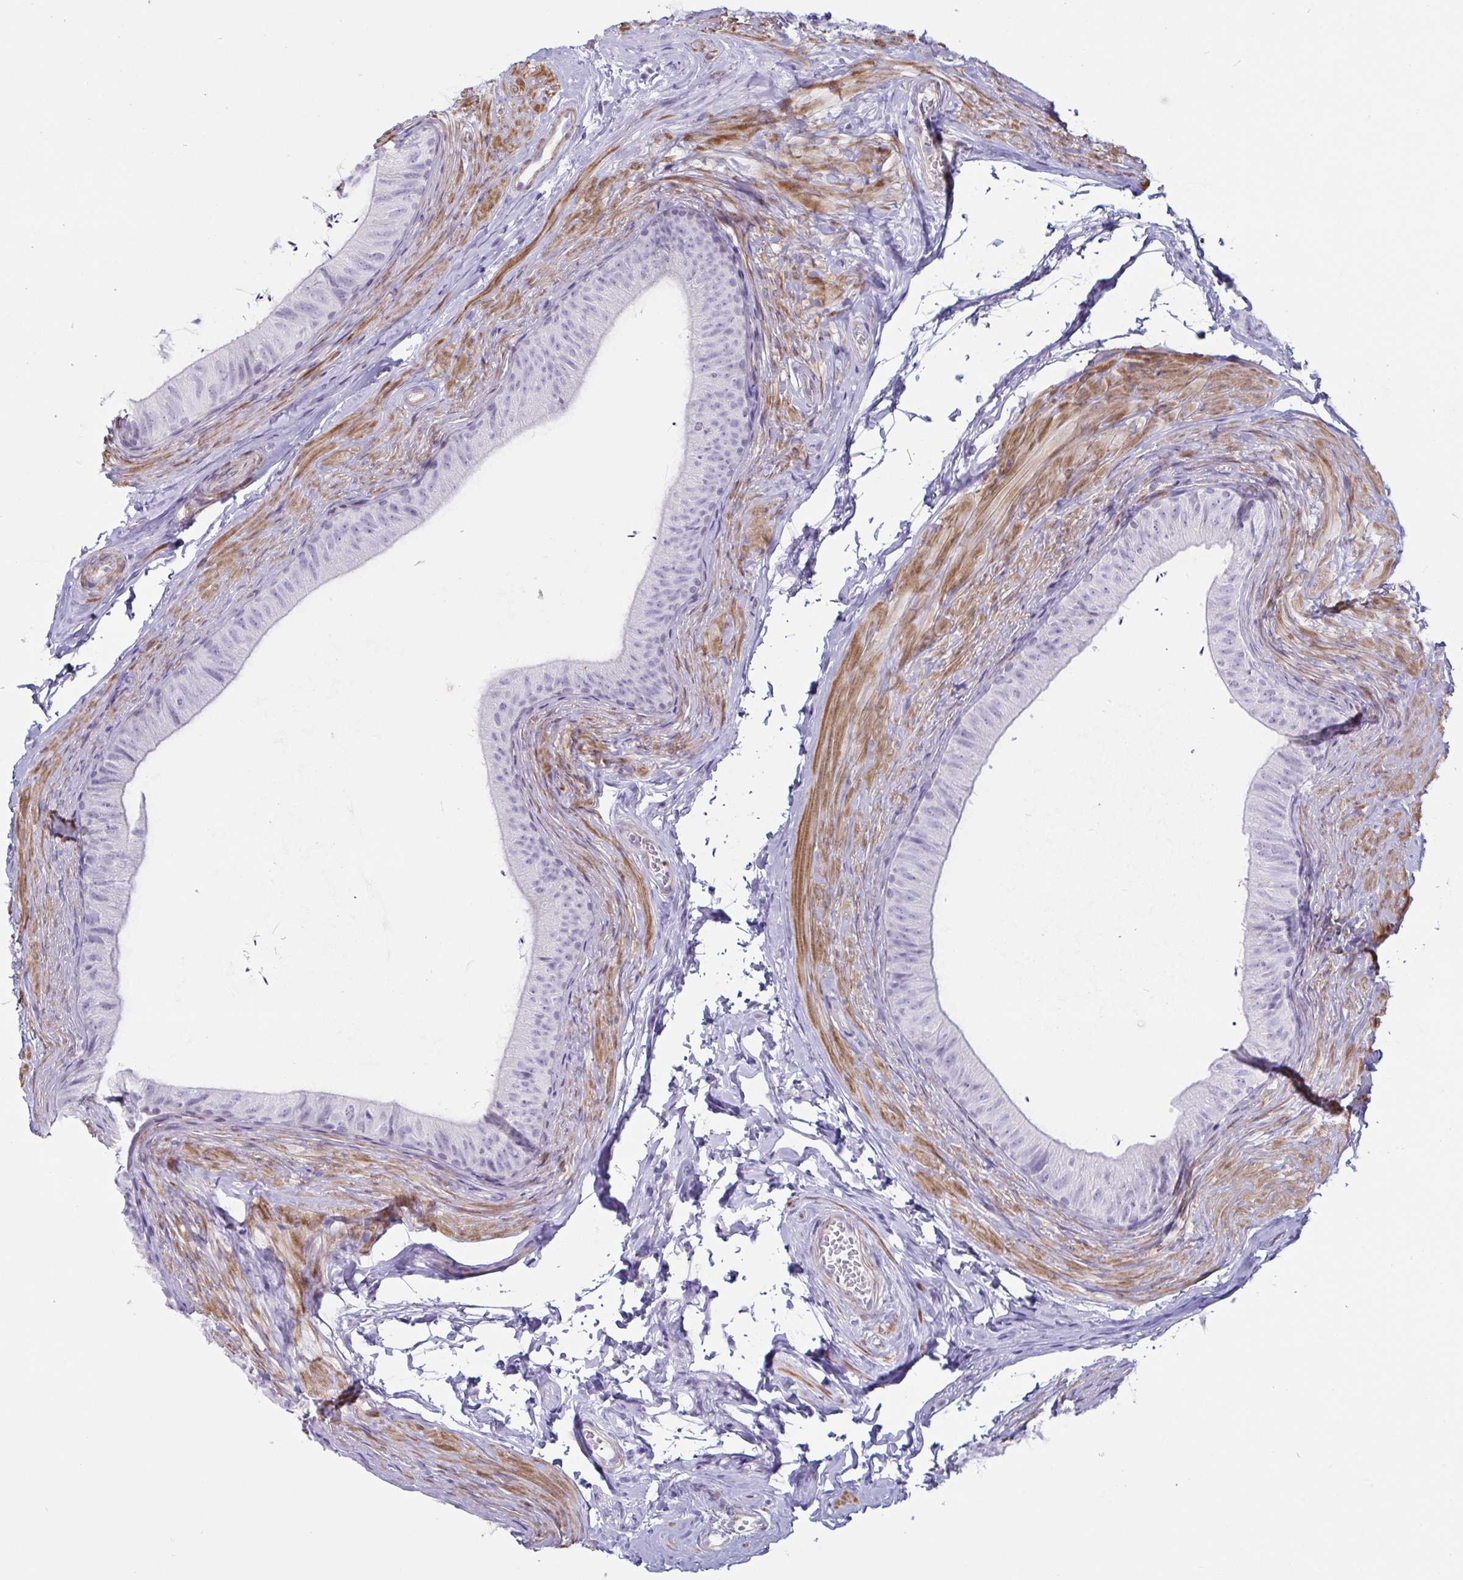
{"staining": {"intensity": "negative", "quantity": "none", "location": "none"}, "tissue": "epididymis", "cell_type": "Glandular cells", "image_type": "normal", "snomed": [{"axis": "morphology", "description": "Normal tissue, NOS"}, {"axis": "topography", "description": "Epididymis, spermatic cord, NOS"}, {"axis": "topography", "description": "Epididymis"}, {"axis": "topography", "description": "Peripheral nerve tissue"}], "caption": "Micrograph shows no significant protein expression in glandular cells of unremarkable epididymis. The staining was performed using DAB (3,3'-diaminobenzidine) to visualize the protein expression in brown, while the nuclei were stained in blue with hematoxylin (Magnification: 20x).", "gene": "OR5P3", "patient": {"sex": "male", "age": 29}}